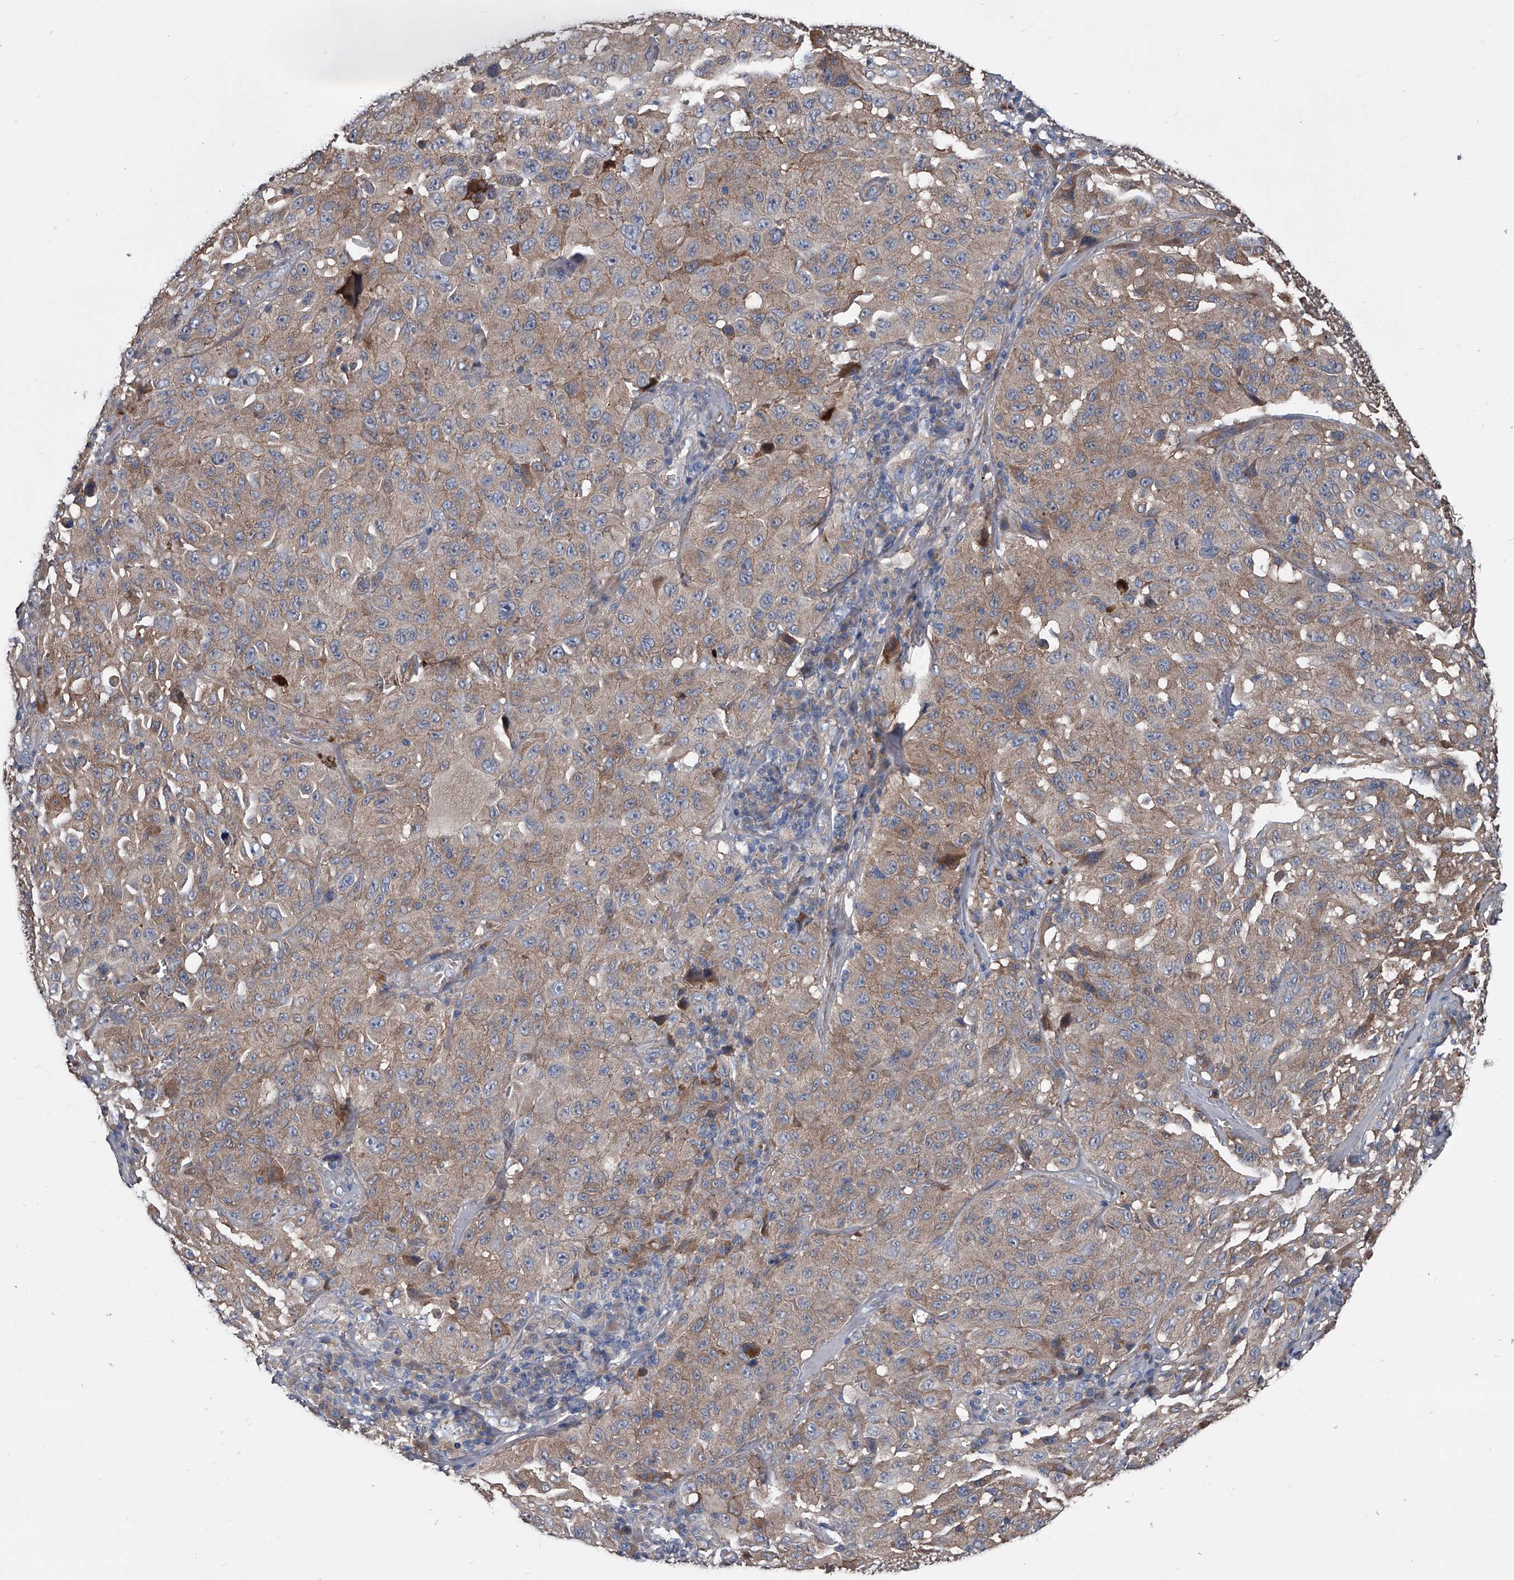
{"staining": {"intensity": "weak", "quantity": ">75%", "location": "cytoplasmic/membranous"}, "tissue": "melanoma", "cell_type": "Tumor cells", "image_type": "cancer", "snomed": [{"axis": "morphology", "description": "Malignant melanoma, NOS"}, {"axis": "topography", "description": "Skin"}], "caption": "Malignant melanoma stained with a brown dye exhibits weak cytoplasmic/membranous positive positivity in about >75% of tumor cells.", "gene": "KIF13A", "patient": {"sex": "male", "age": 66}}